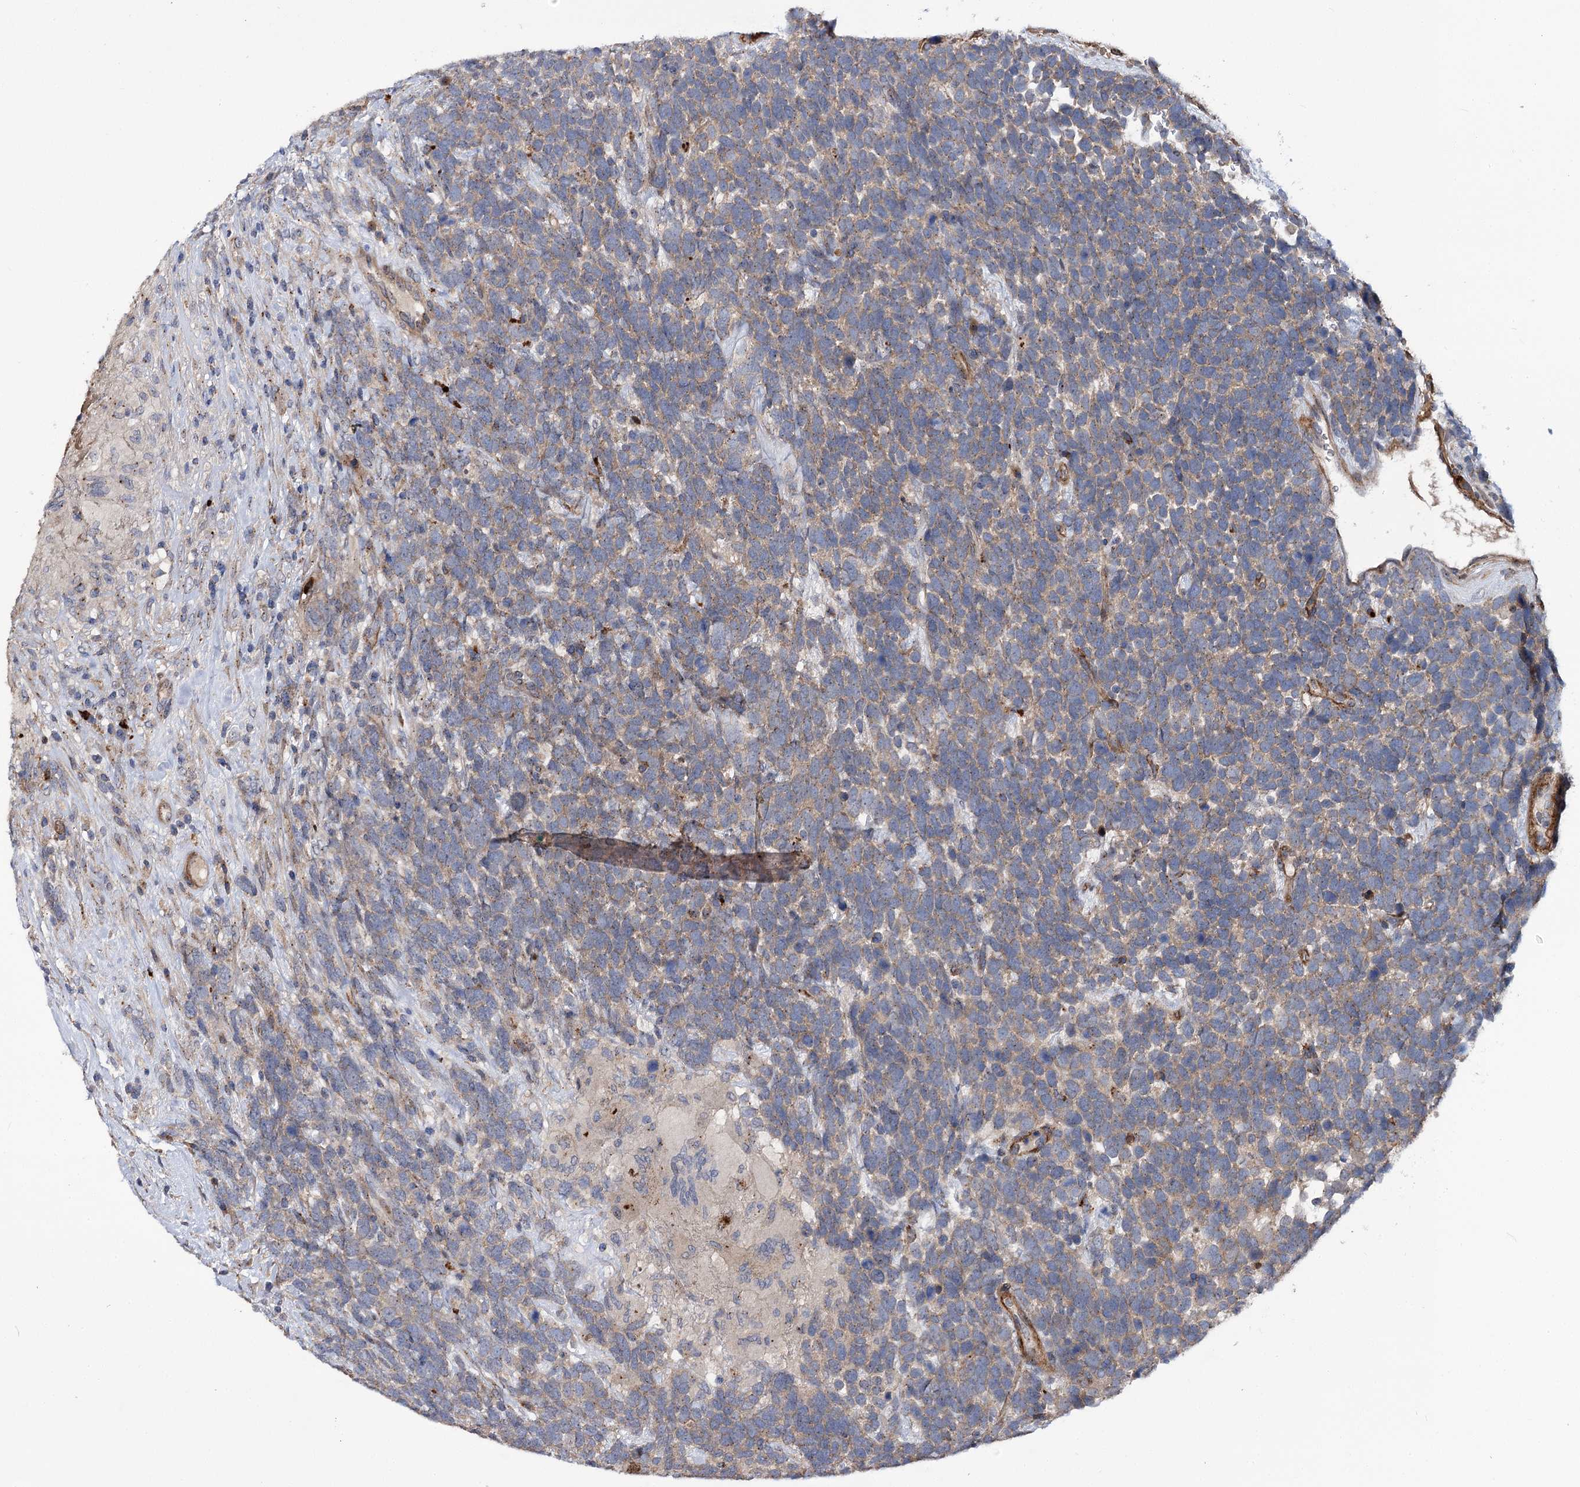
{"staining": {"intensity": "weak", "quantity": "25%-75%", "location": "cytoplasmic/membranous"}, "tissue": "urothelial cancer", "cell_type": "Tumor cells", "image_type": "cancer", "snomed": [{"axis": "morphology", "description": "Urothelial carcinoma, High grade"}, {"axis": "topography", "description": "Urinary bladder"}], "caption": "Human urothelial carcinoma (high-grade) stained with a brown dye displays weak cytoplasmic/membranous positive positivity in about 25%-75% of tumor cells.", "gene": "MINDY3", "patient": {"sex": "female", "age": 82}}